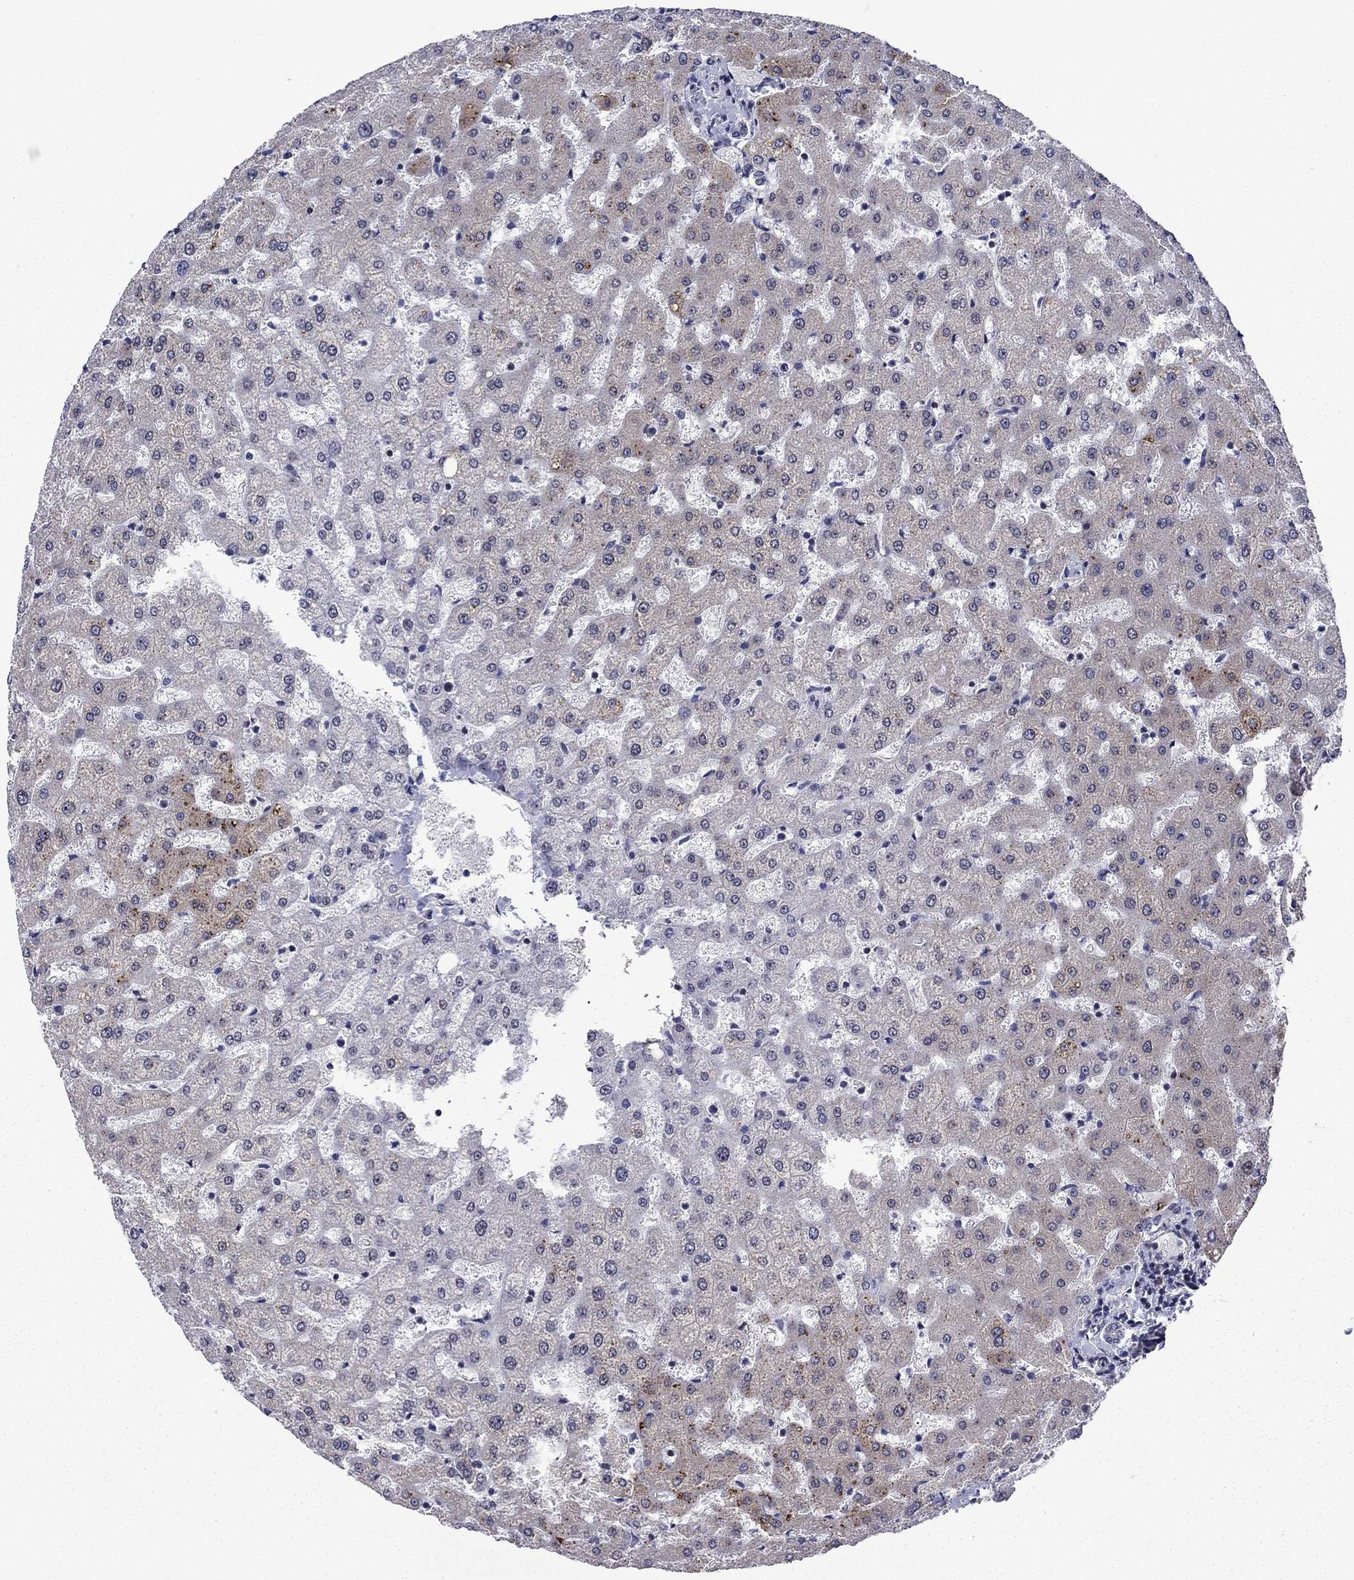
{"staining": {"intensity": "negative", "quantity": "none", "location": "none"}, "tissue": "liver", "cell_type": "Cholangiocytes", "image_type": "normal", "snomed": [{"axis": "morphology", "description": "Normal tissue, NOS"}, {"axis": "topography", "description": "Liver"}], "caption": "This is an immunohistochemistry photomicrograph of benign liver. There is no staining in cholangiocytes.", "gene": "SURF2", "patient": {"sex": "female", "age": 50}}